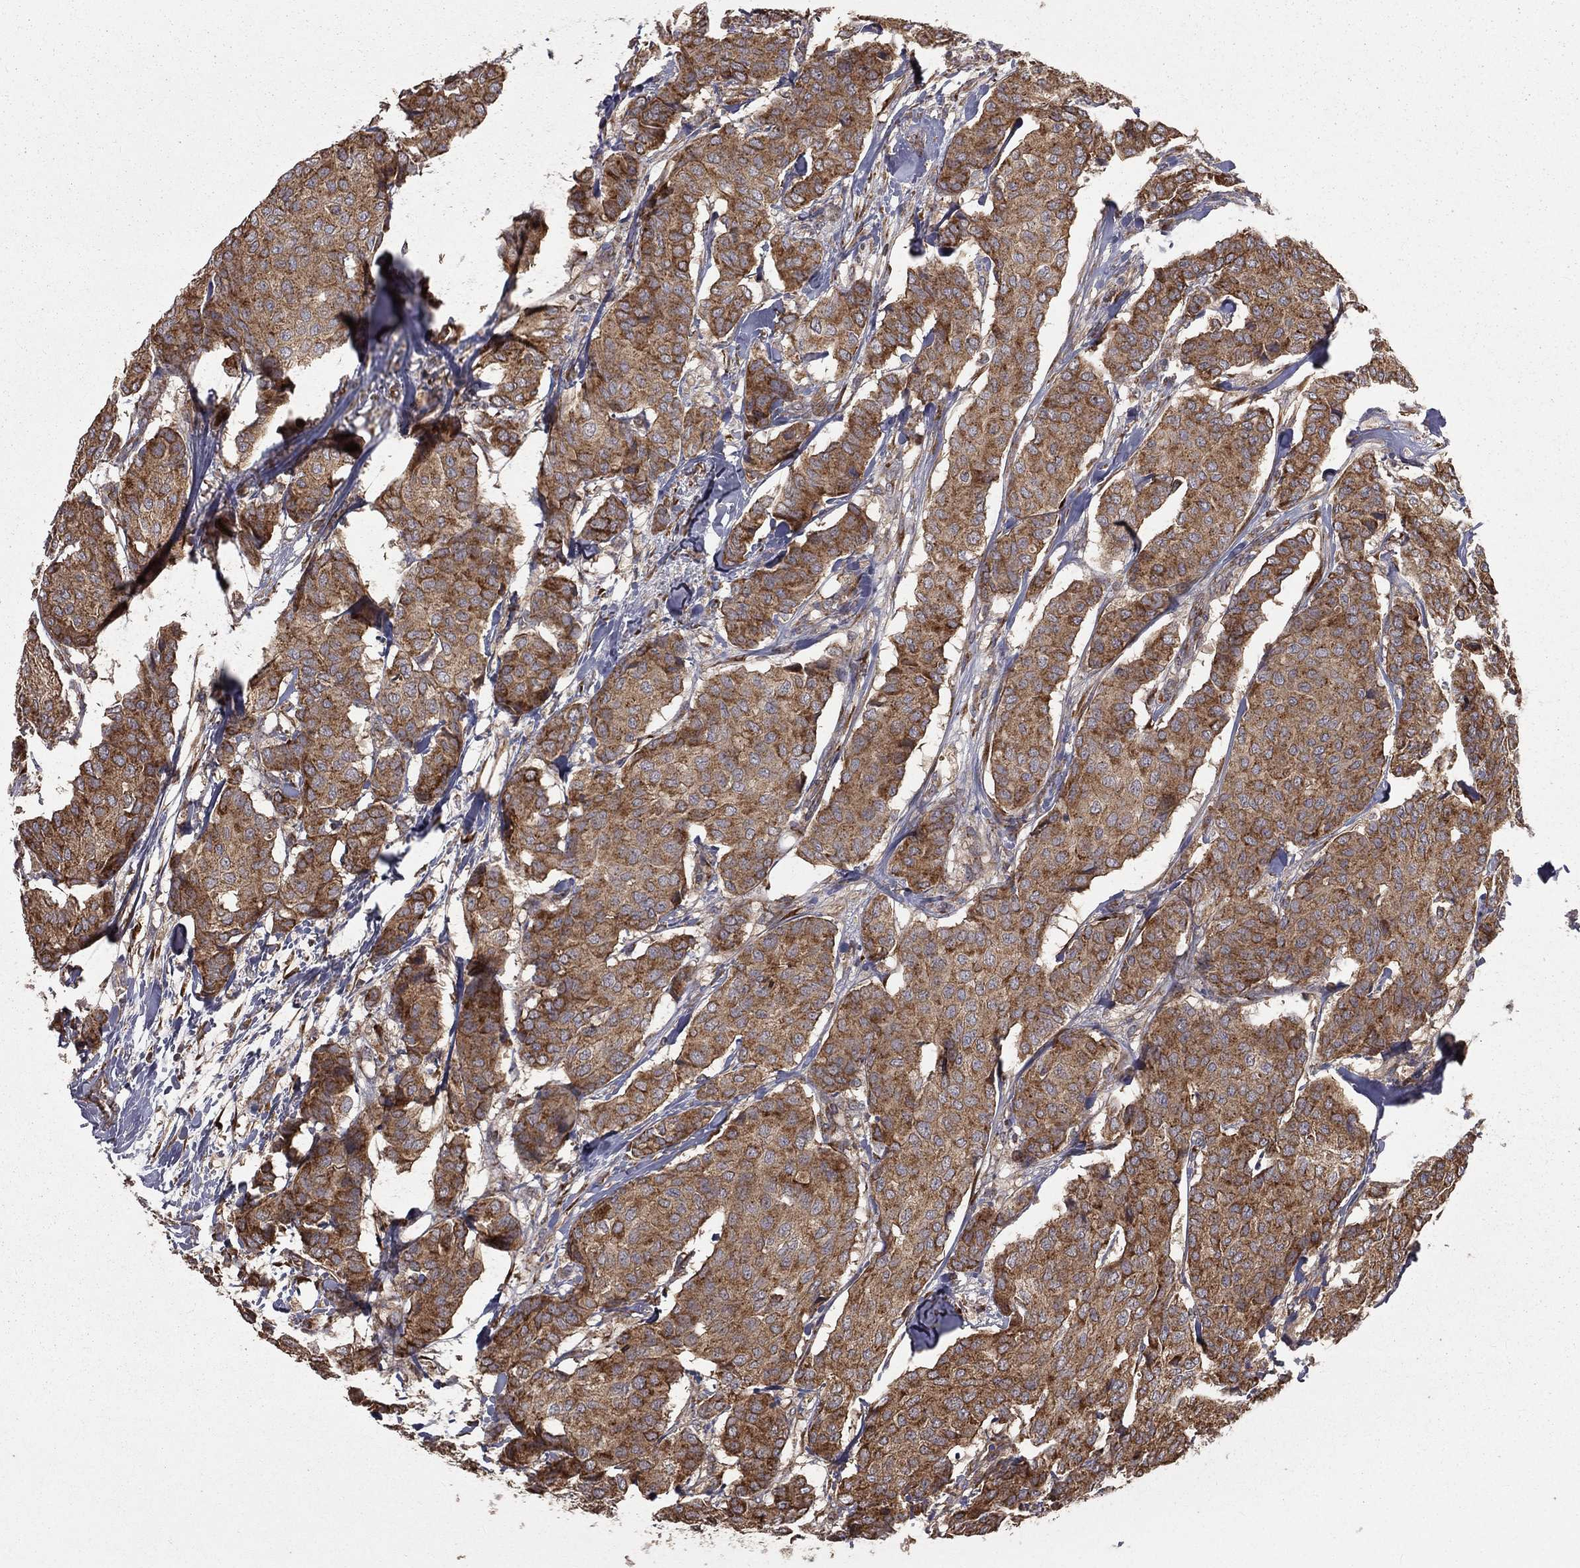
{"staining": {"intensity": "moderate", "quantity": ">75%", "location": "cytoplasmic/membranous"}, "tissue": "breast cancer", "cell_type": "Tumor cells", "image_type": "cancer", "snomed": [{"axis": "morphology", "description": "Duct carcinoma"}, {"axis": "topography", "description": "Breast"}], "caption": "Protein staining shows moderate cytoplasmic/membranous positivity in about >75% of tumor cells in breast cancer (invasive ductal carcinoma).", "gene": "OLFML1", "patient": {"sex": "female", "age": 75}}